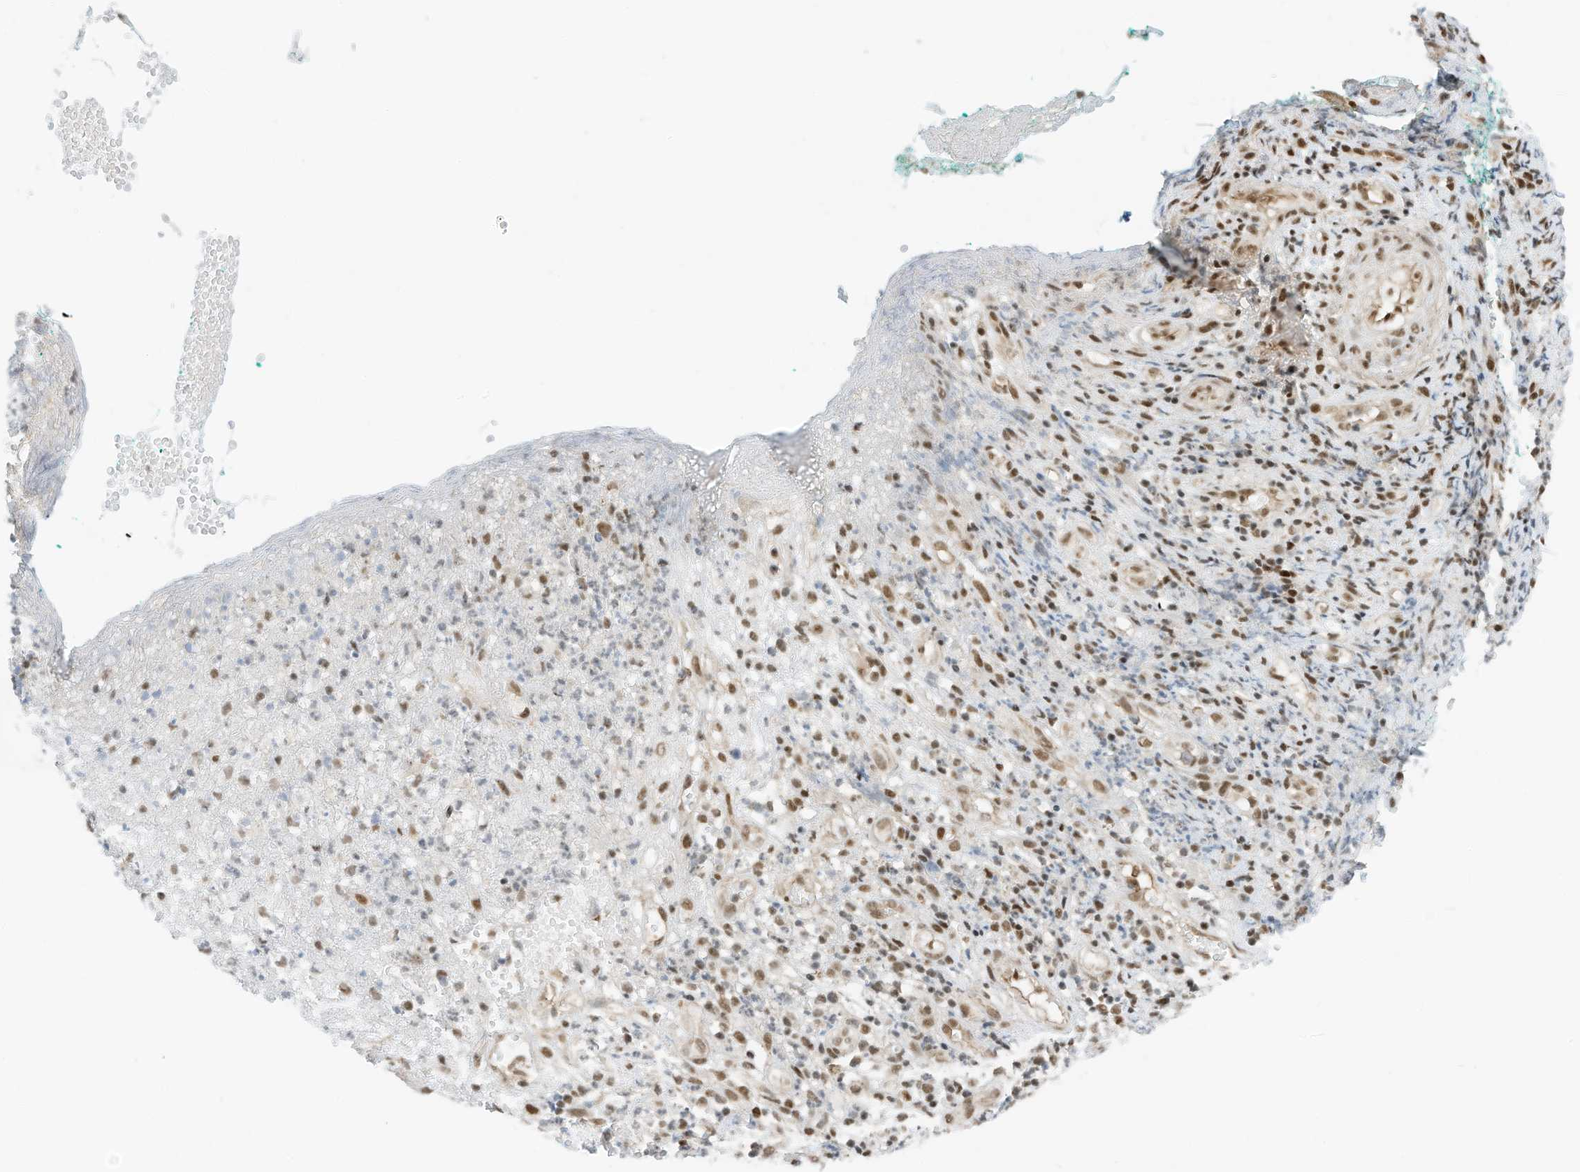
{"staining": {"intensity": "weak", "quantity": "25%-75%", "location": "nuclear"}, "tissue": "adipose tissue", "cell_type": "Adipocytes", "image_type": "normal", "snomed": [{"axis": "morphology", "description": "Normal tissue, NOS"}, {"axis": "morphology", "description": "Basal cell carcinoma"}, {"axis": "topography", "description": "Cartilage tissue"}, {"axis": "topography", "description": "Nasopharynx"}, {"axis": "topography", "description": "Oral tissue"}], "caption": "A low amount of weak nuclear expression is identified in about 25%-75% of adipocytes in normal adipose tissue.", "gene": "AURKAIP1", "patient": {"sex": "female", "age": 77}}